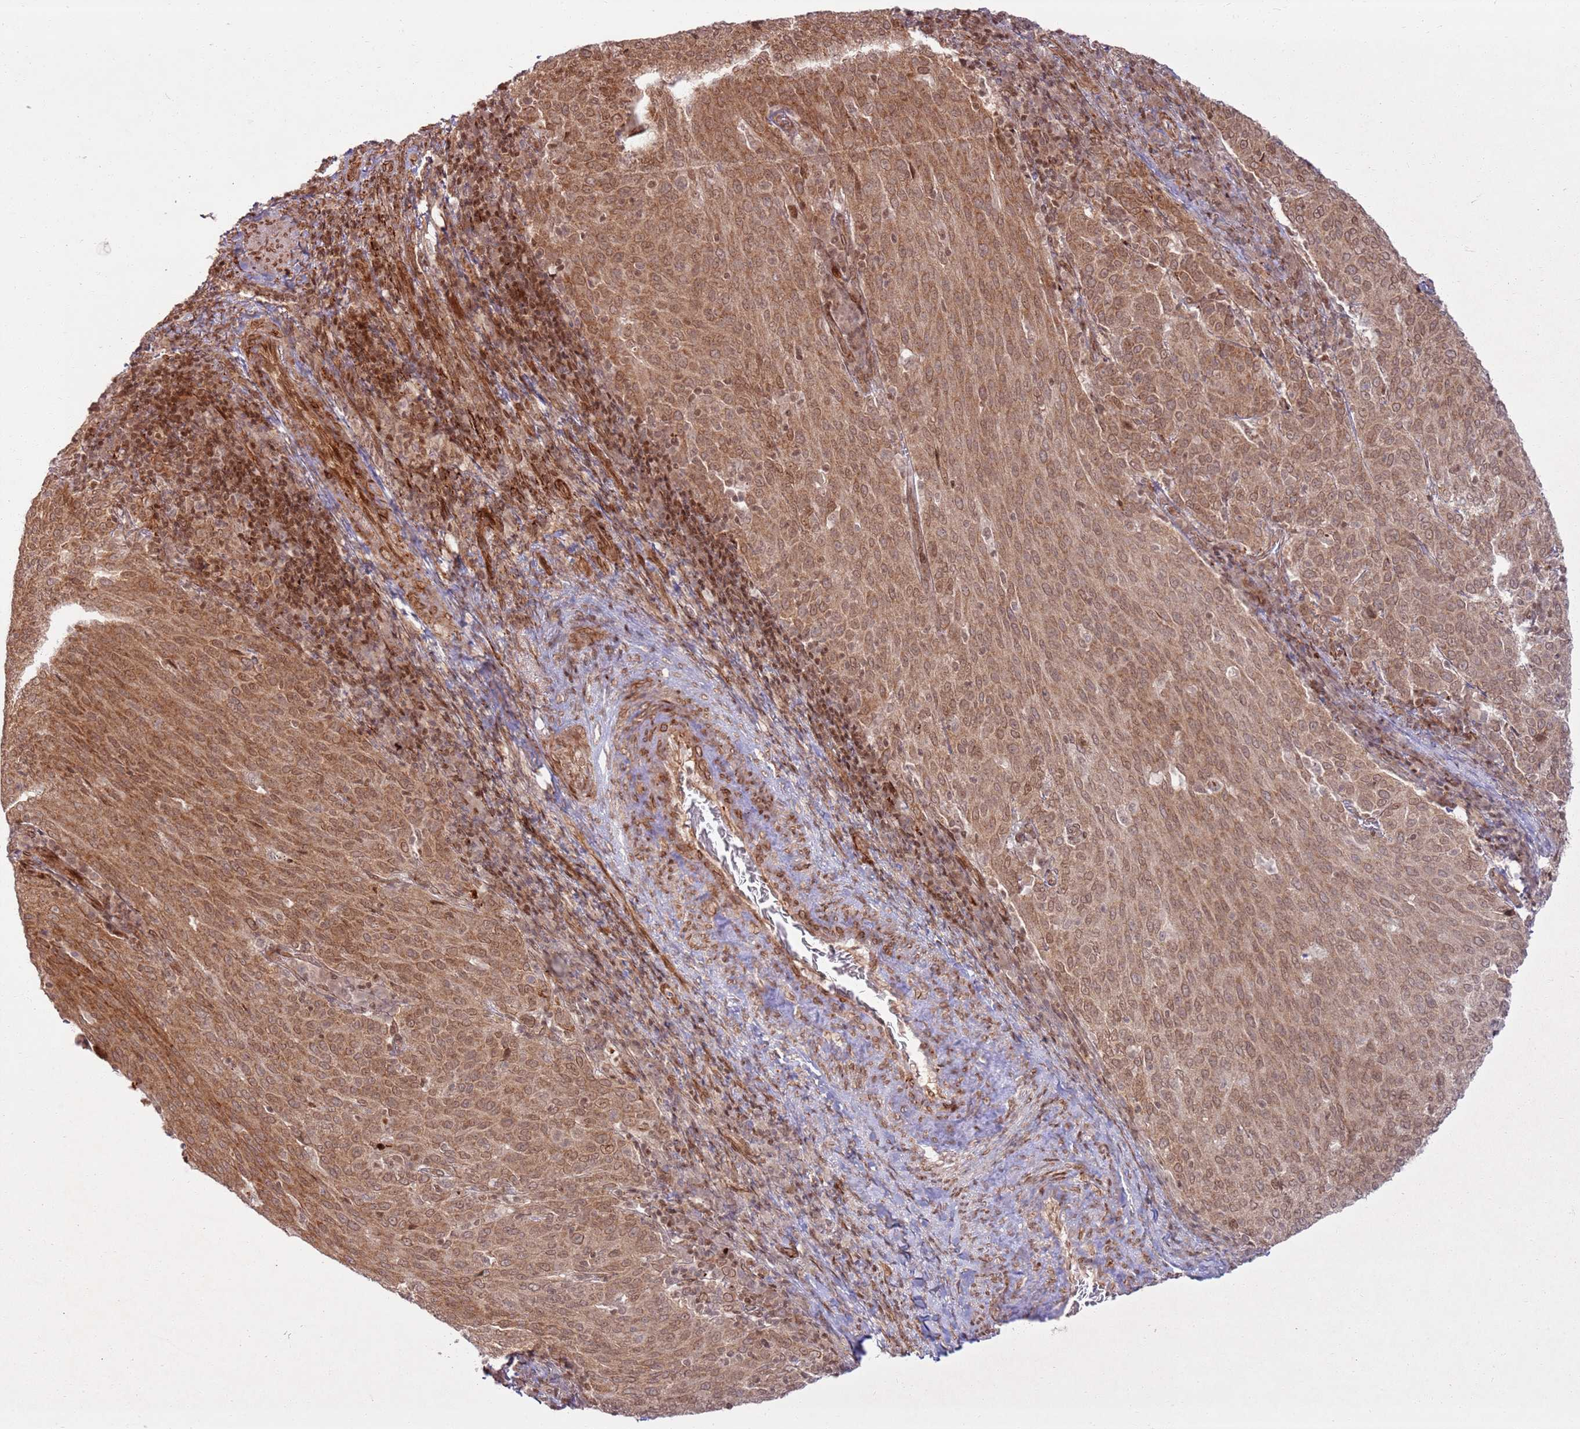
{"staining": {"intensity": "moderate", "quantity": ">75%", "location": "cytoplasmic/membranous,nuclear"}, "tissue": "cervical cancer", "cell_type": "Tumor cells", "image_type": "cancer", "snomed": [{"axis": "morphology", "description": "Squamous cell carcinoma, NOS"}, {"axis": "topography", "description": "Cervix"}], "caption": "A micrograph of cervical cancer stained for a protein exhibits moderate cytoplasmic/membranous and nuclear brown staining in tumor cells.", "gene": "KLHL36", "patient": {"sex": "female", "age": 46}}